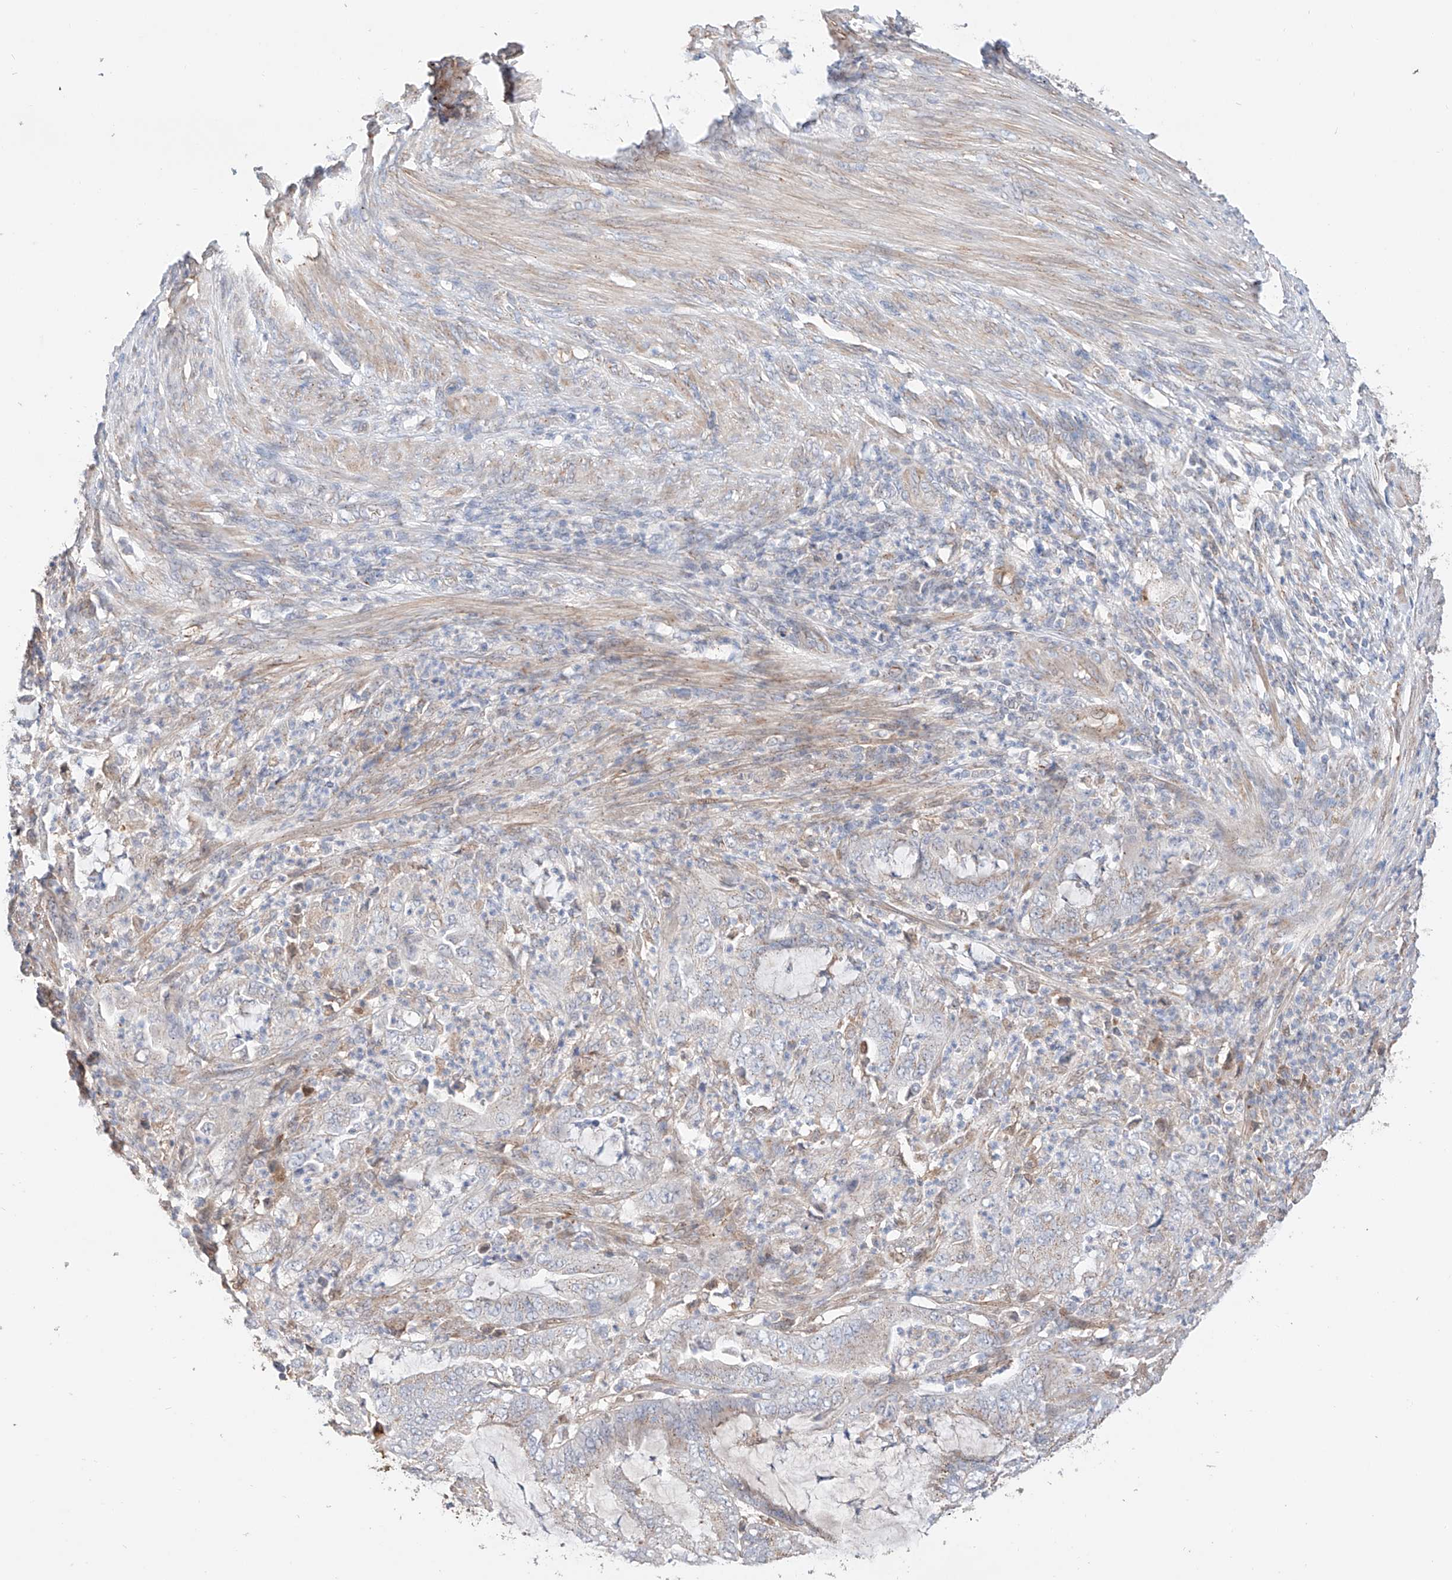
{"staining": {"intensity": "negative", "quantity": "none", "location": "none"}, "tissue": "endometrial cancer", "cell_type": "Tumor cells", "image_type": "cancer", "snomed": [{"axis": "morphology", "description": "Adenocarcinoma, NOS"}, {"axis": "topography", "description": "Endometrium"}], "caption": "Immunohistochemical staining of adenocarcinoma (endometrial) displays no significant positivity in tumor cells. (DAB immunohistochemistry (IHC) with hematoxylin counter stain).", "gene": "MOSPD1", "patient": {"sex": "female", "age": 51}}